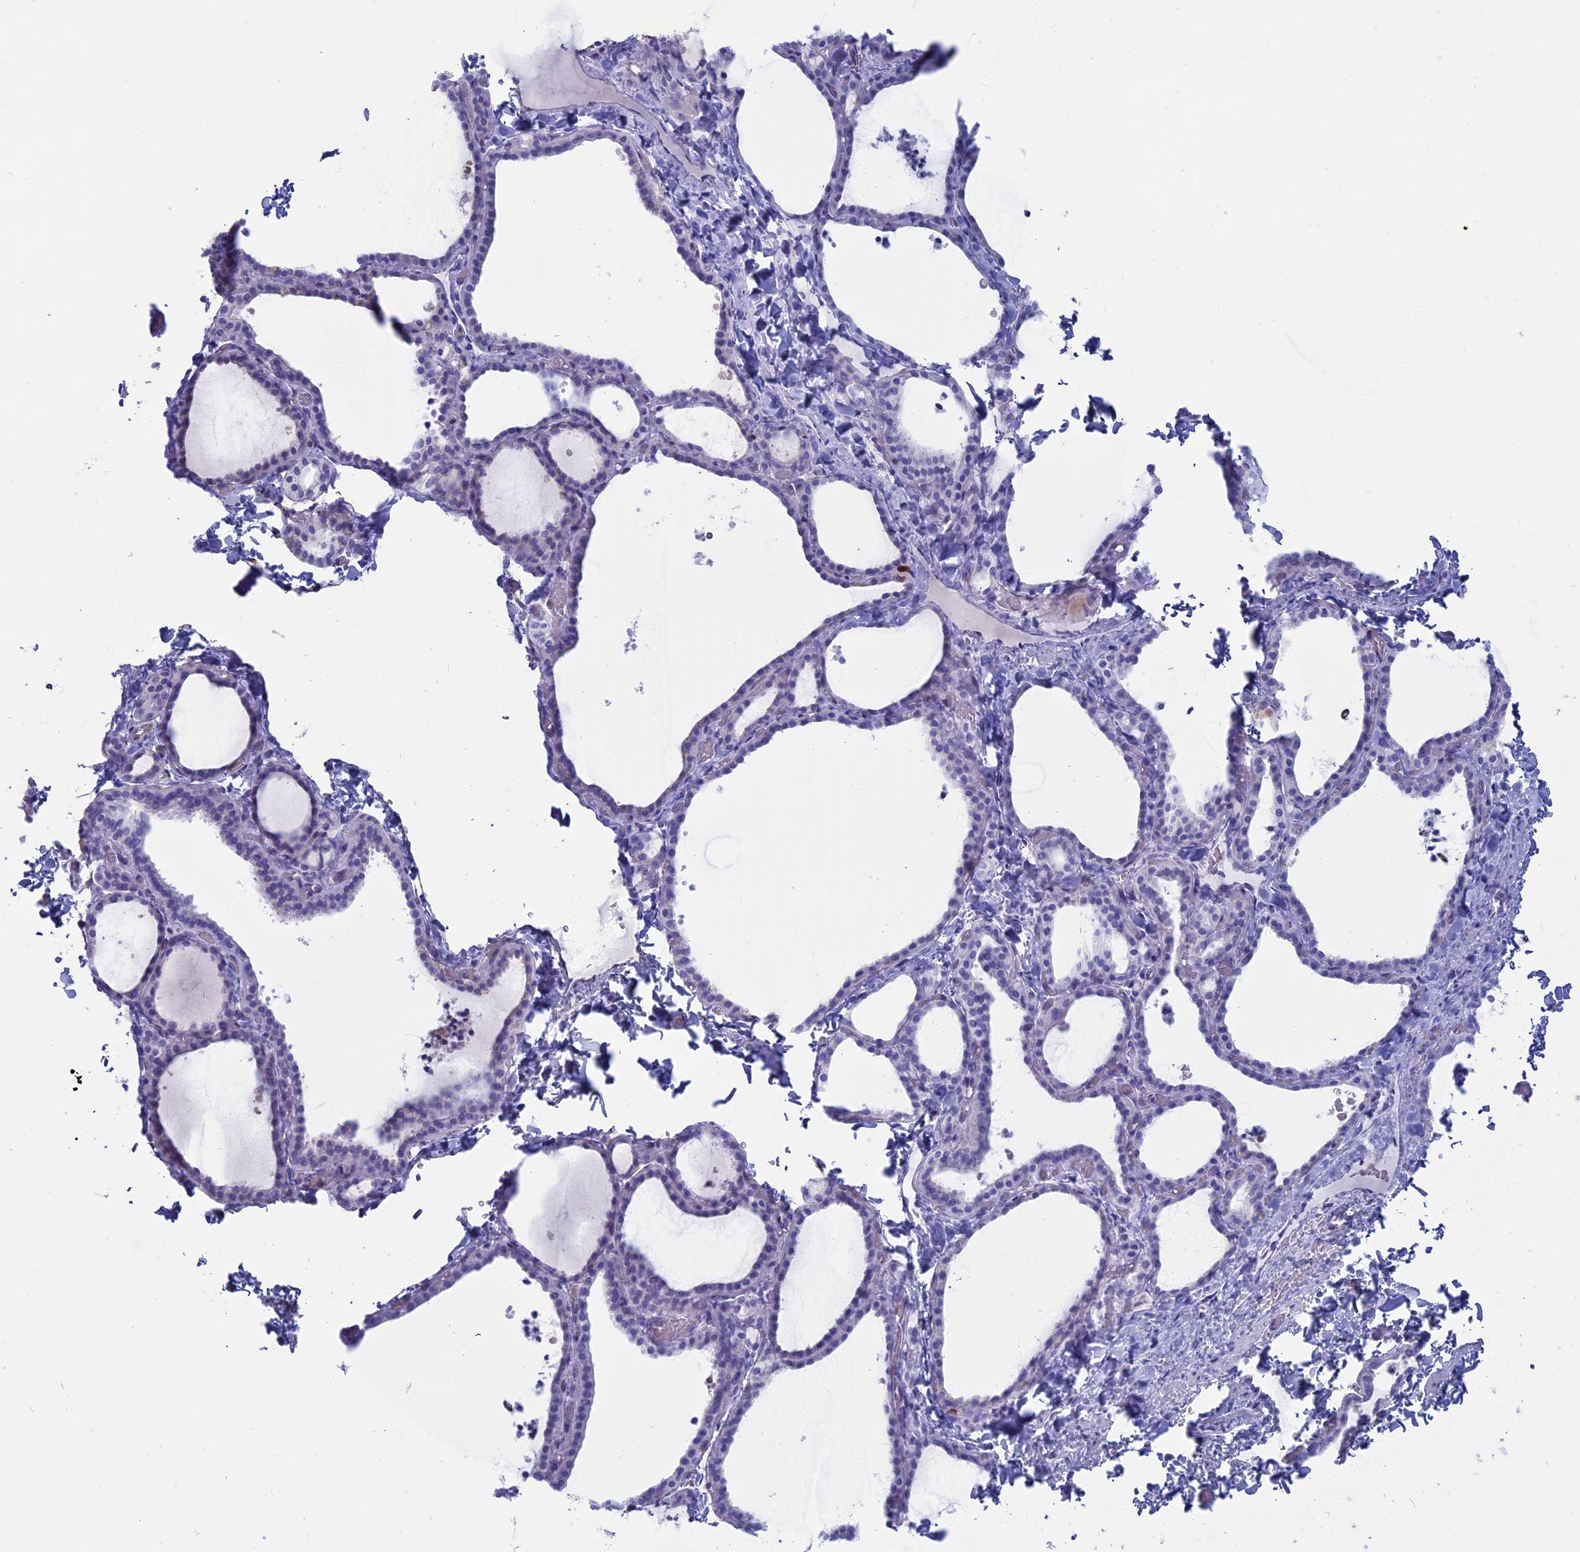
{"staining": {"intensity": "negative", "quantity": "none", "location": "none"}, "tissue": "thyroid gland", "cell_type": "Glandular cells", "image_type": "normal", "snomed": [{"axis": "morphology", "description": "Normal tissue, NOS"}, {"axis": "topography", "description": "Thyroid gland"}], "caption": "This is a image of IHC staining of unremarkable thyroid gland, which shows no positivity in glandular cells.", "gene": "OR2AE1", "patient": {"sex": "female", "age": 22}}